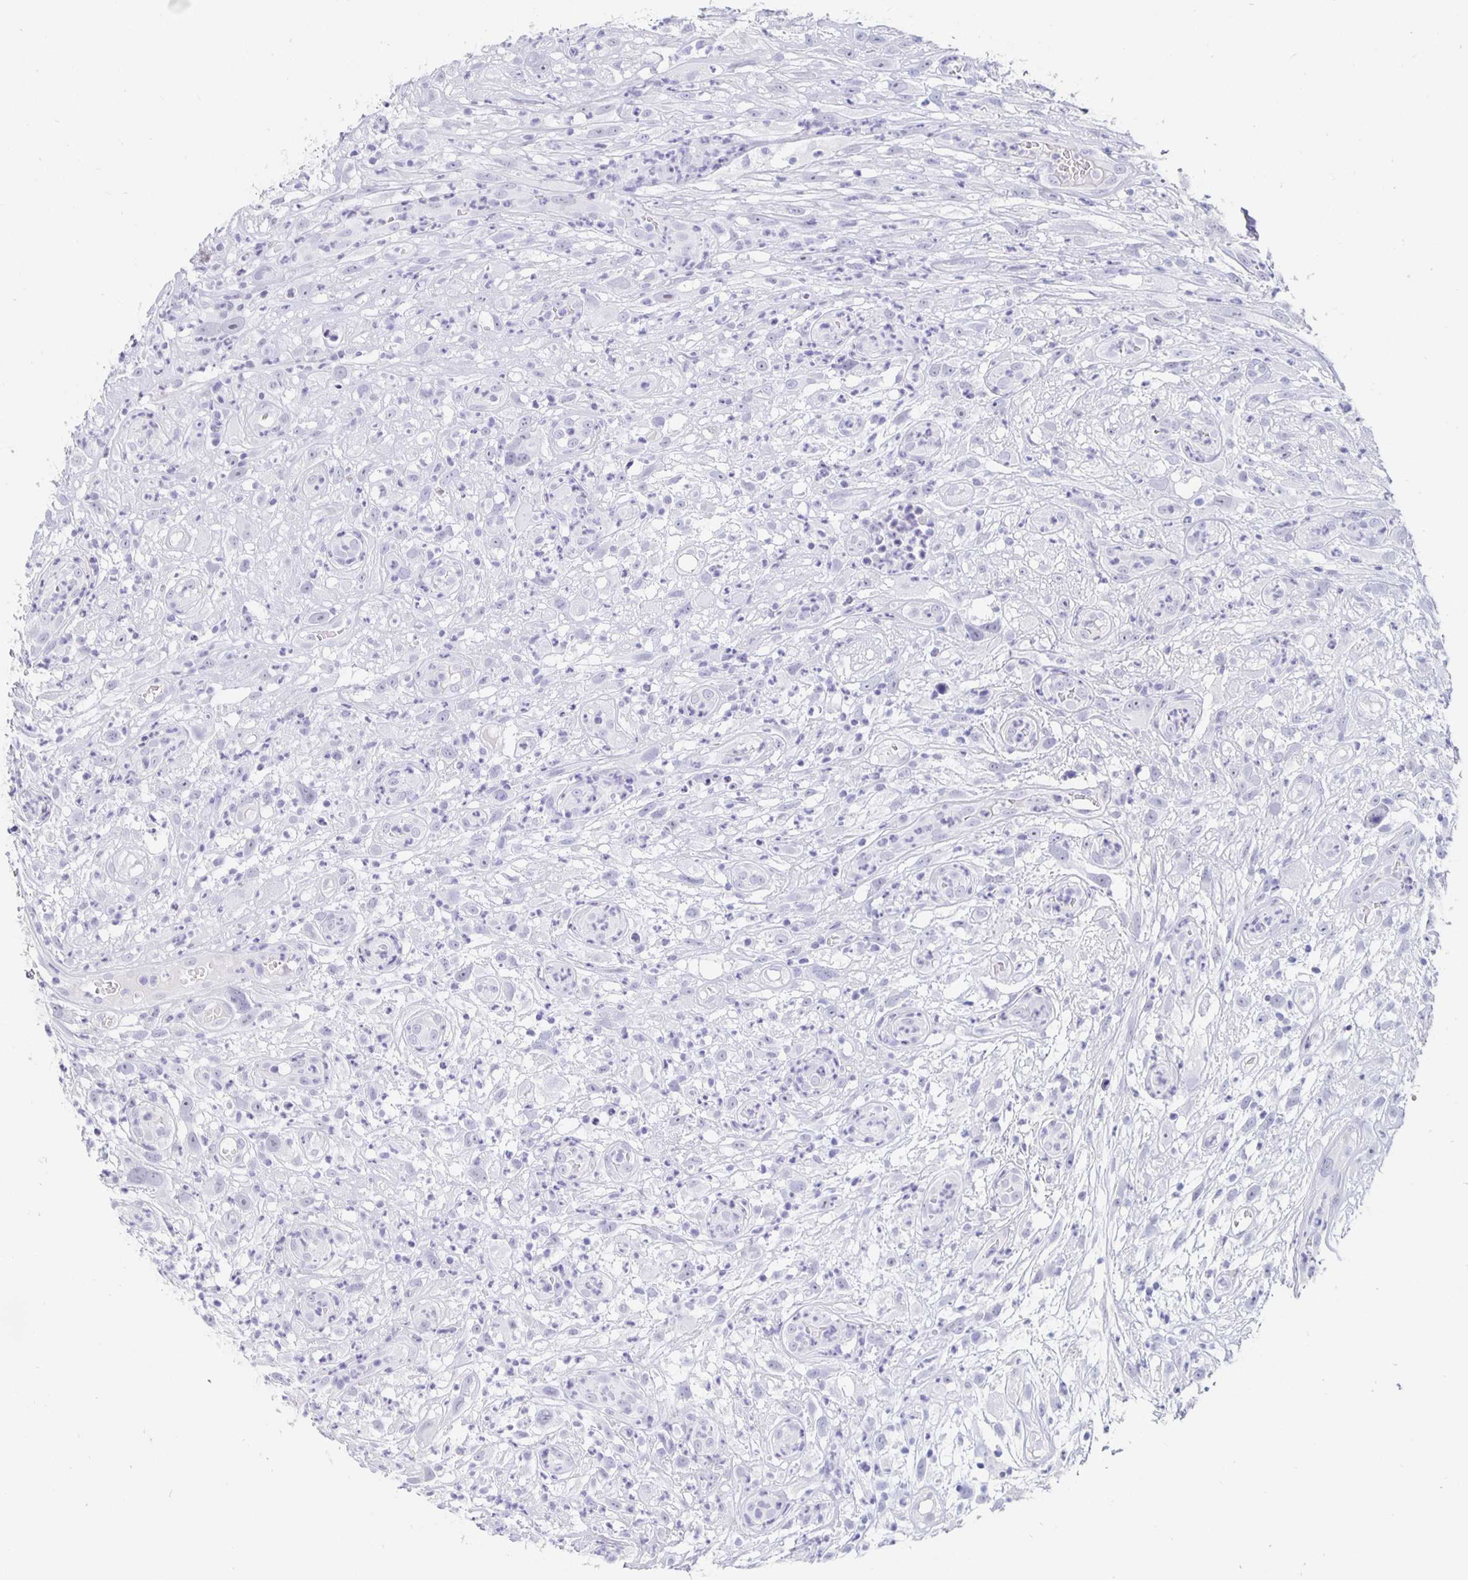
{"staining": {"intensity": "negative", "quantity": "none", "location": "none"}, "tissue": "head and neck cancer", "cell_type": "Tumor cells", "image_type": "cancer", "snomed": [{"axis": "morphology", "description": "Squamous cell carcinoma, NOS"}, {"axis": "topography", "description": "Head-Neck"}], "caption": "Tumor cells are negative for brown protein staining in head and neck cancer. (DAB (3,3'-diaminobenzidine) immunohistochemistry, high magnification).", "gene": "KCNQ2", "patient": {"sex": "male", "age": 65}}